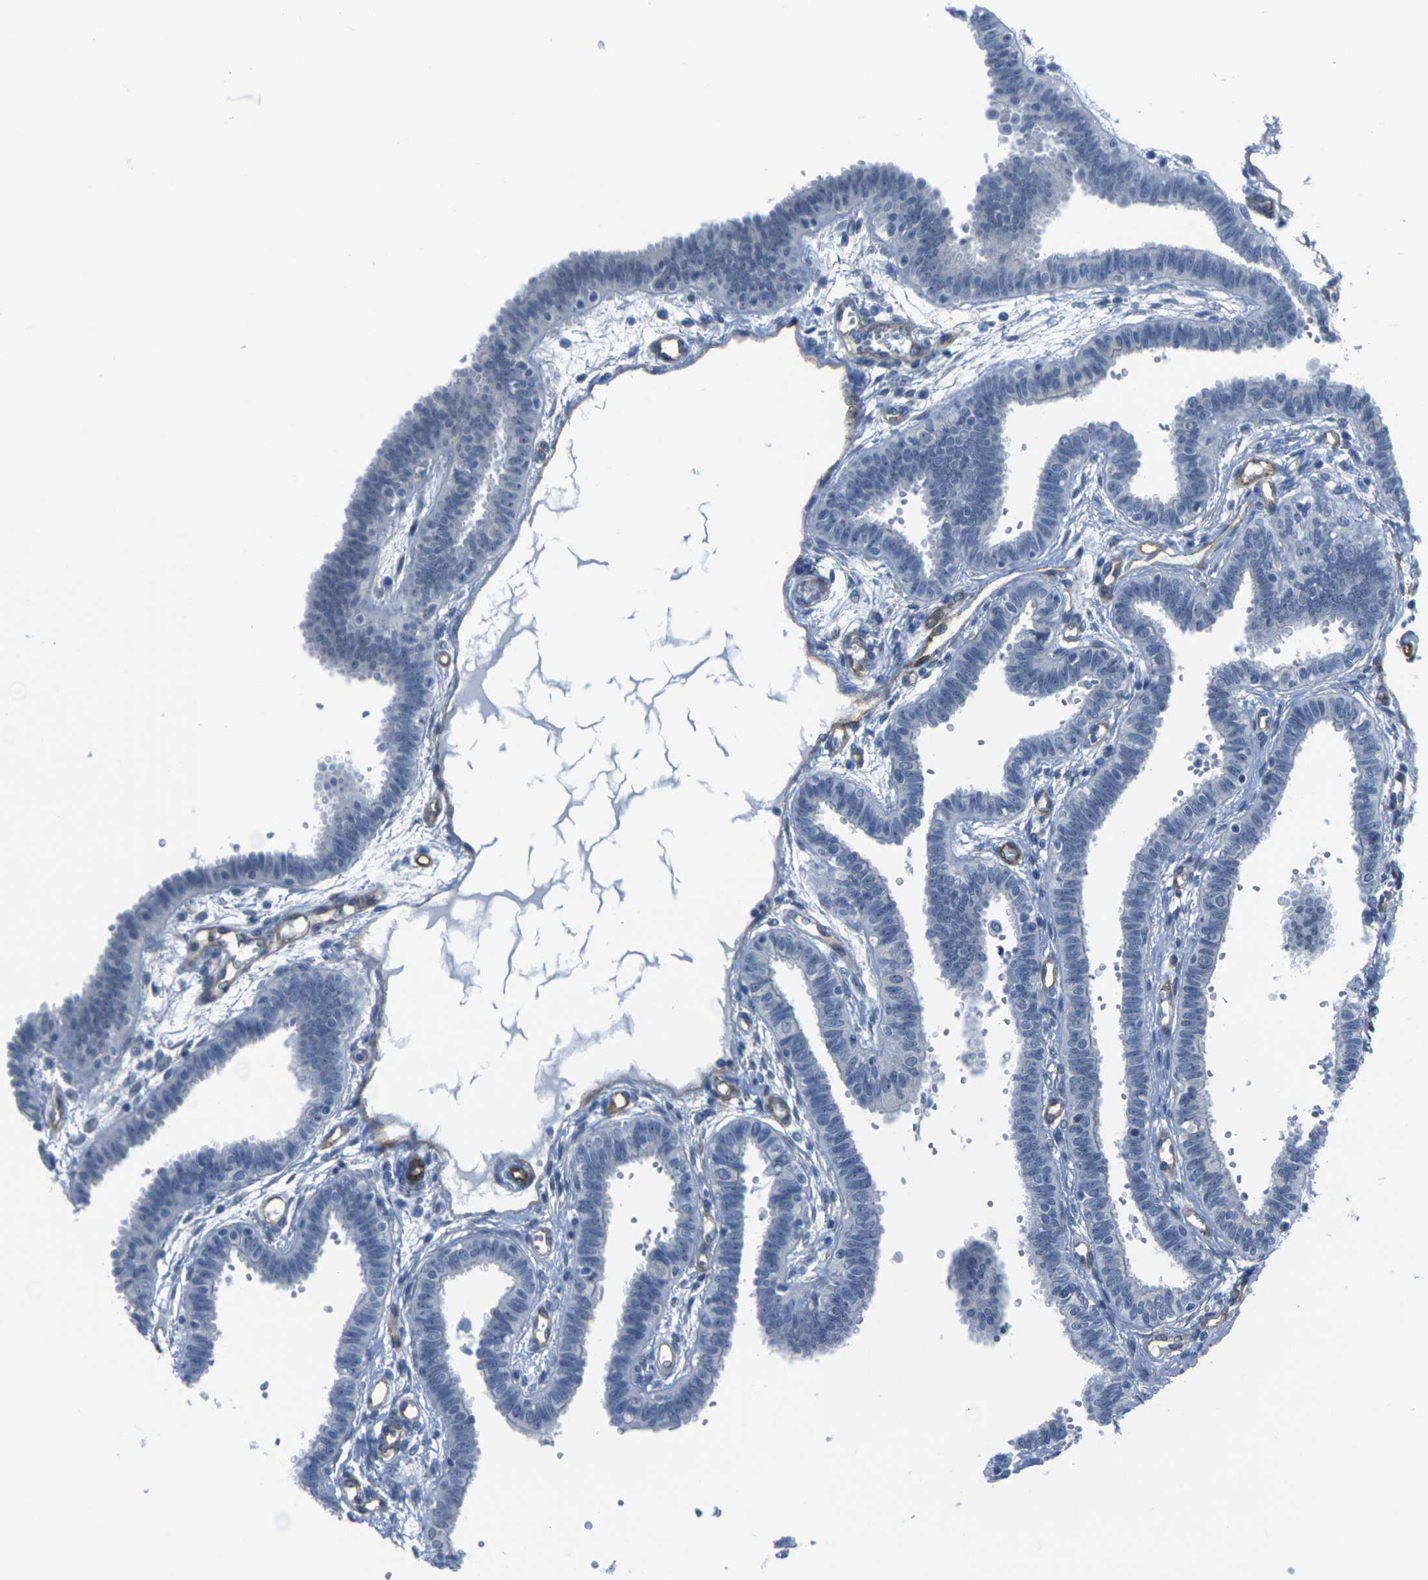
{"staining": {"intensity": "negative", "quantity": "none", "location": "none"}, "tissue": "fallopian tube", "cell_type": "Glandular cells", "image_type": "normal", "snomed": [{"axis": "morphology", "description": "Normal tissue, NOS"}, {"axis": "topography", "description": "Fallopian tube"}], "caption": "Immunohistochemistry (IHC) of normal fallopian tube reveals no expression in glandular cells.", "gene": "HSPA12B", "patient": {"sex": "female", "age": 32}}